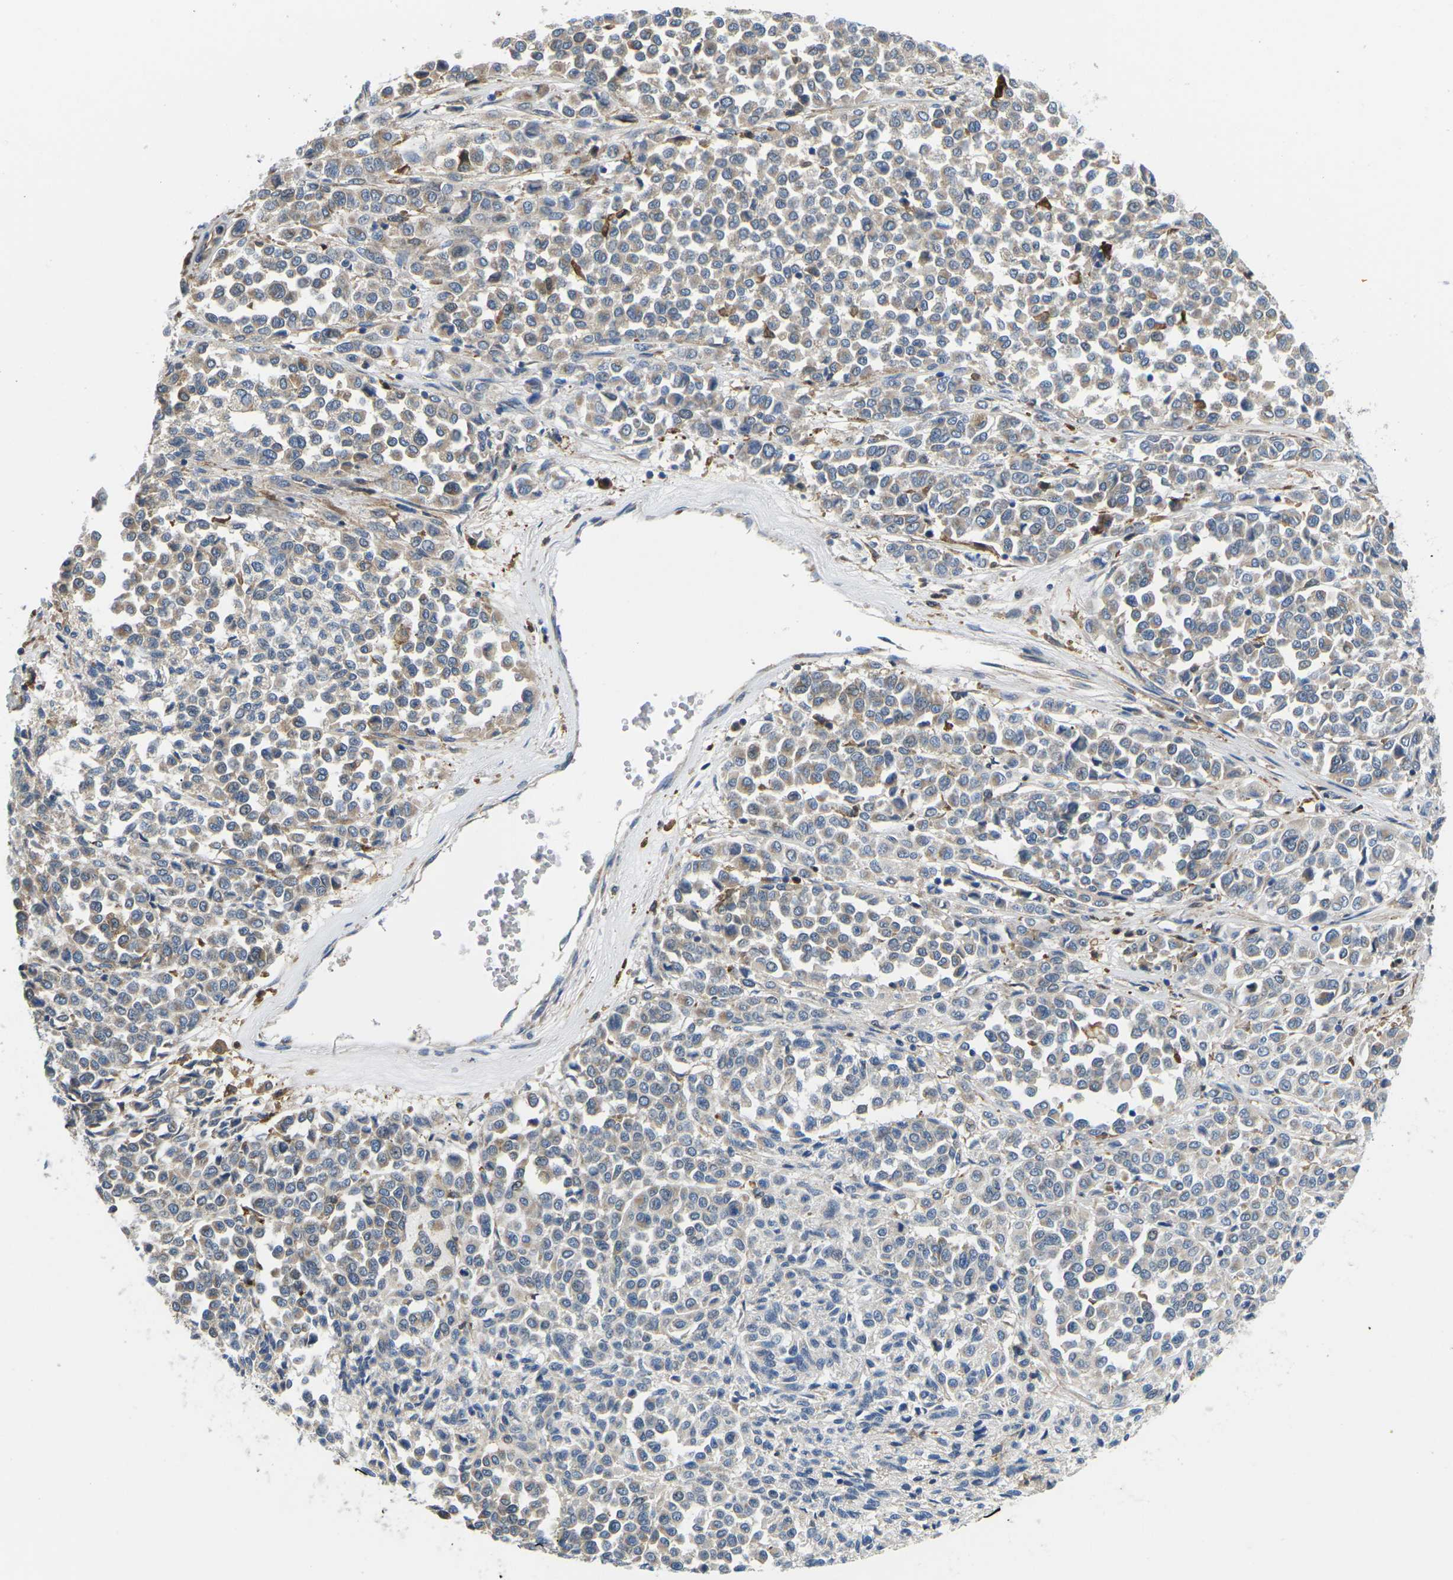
{"staining": {"intensity": "weak", "quantity": "25%-75%", "location": "cytoplasmic/membranous"}, "tissue": "melanoma", "cell_type": "Tumor cells", "image_type": "cancer", "snomed": [{"axis": "morphology", "description": "Malignant melanoma, Metastatic site"}, {"axis": "topography", "description": "Pancreas"}], "caption": "This is an image of immunohistochemistry (IHC) staining of melanoma, which shows weak expression in the cytoplasmic/membranous of tumor cells.", "gene": "TMEFF2", "patient": {"sex": "female", "age": 30}}